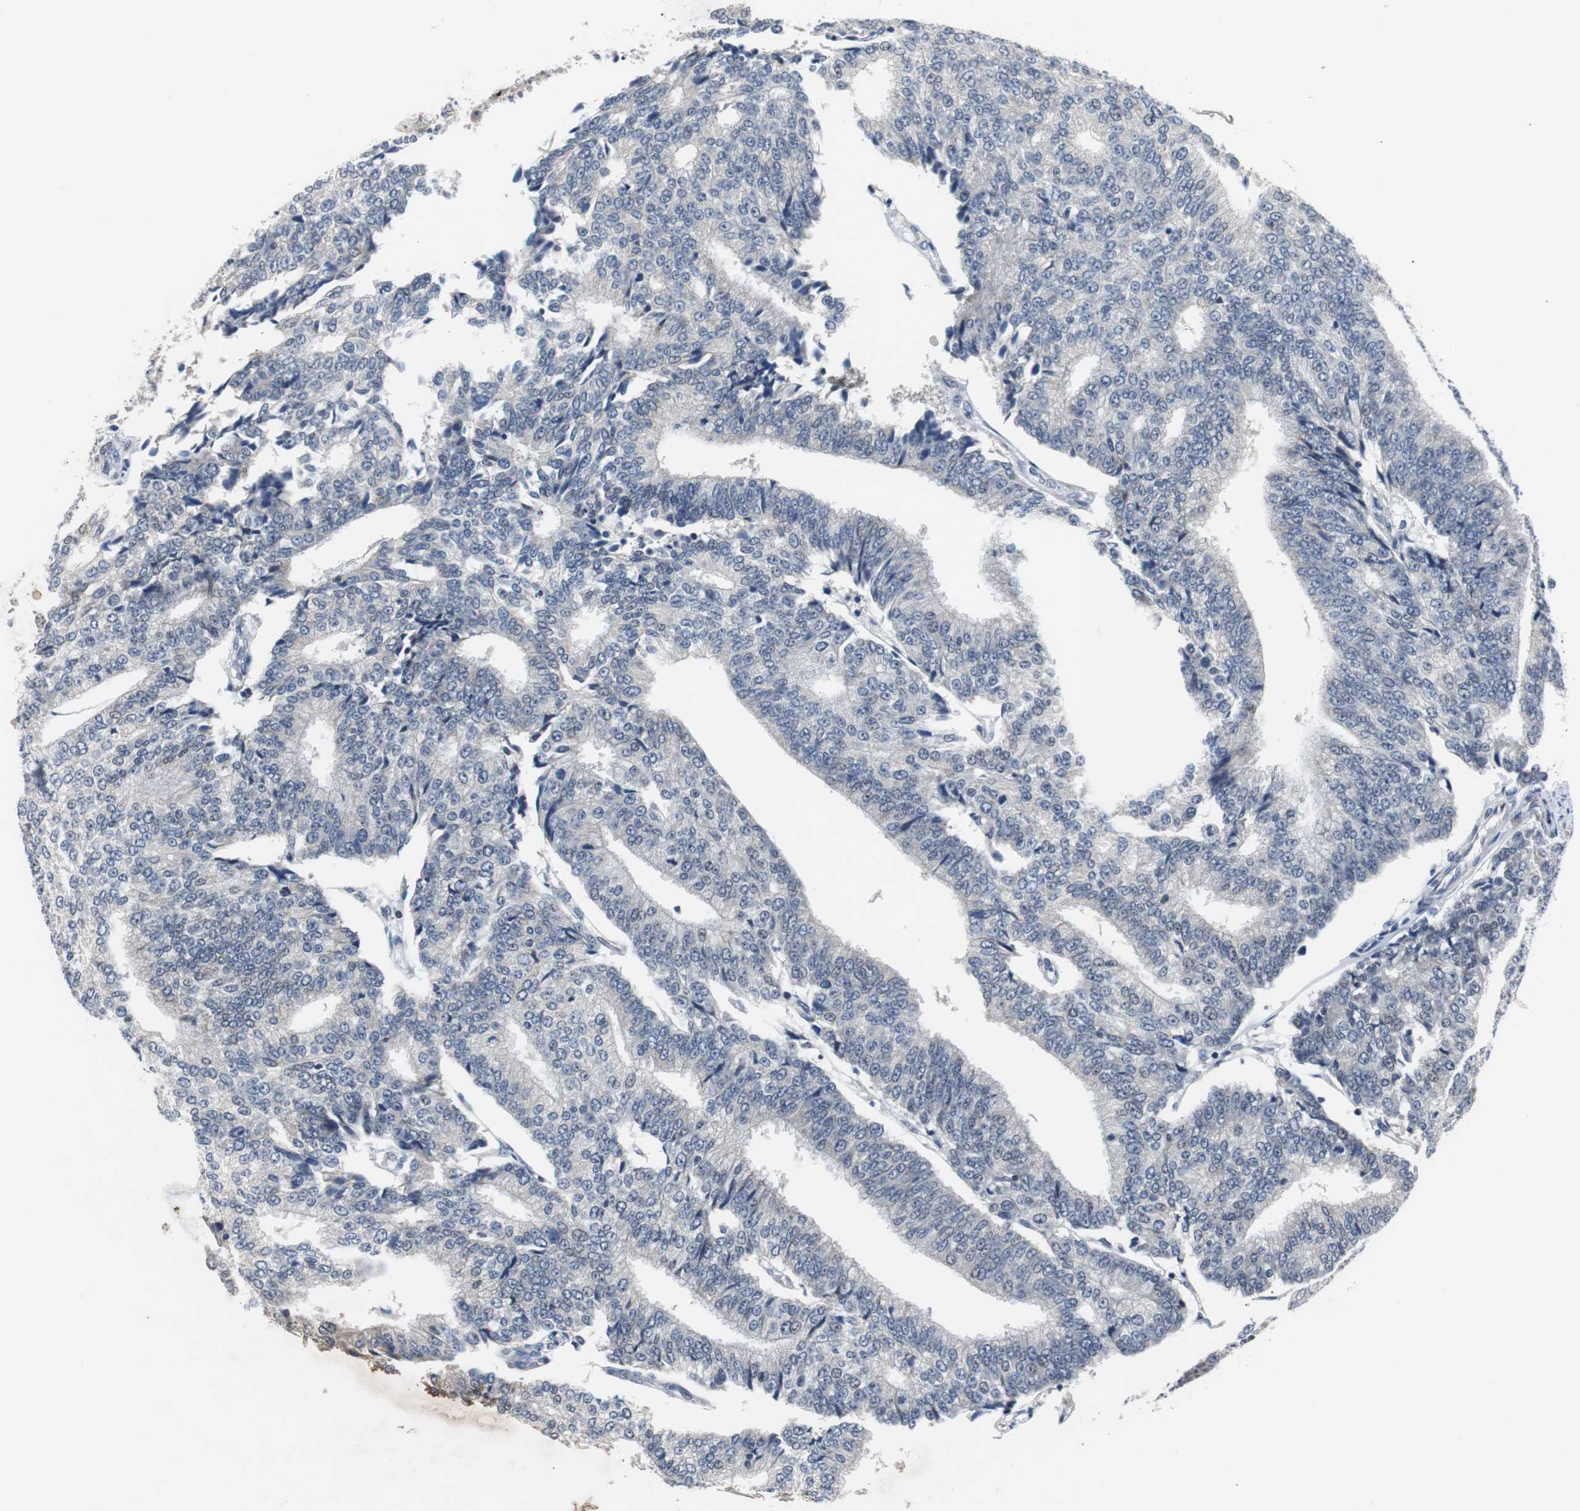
{"staining": {"intensity": "negative", "quantity": "none", "location": "none"}, "tissue": "prostate cancer", "cell_type": "Tumor cells", "image_type": "cancer", "snomed": [{"axis": "morphology", "description": "Adenocarcinoma, High grade"}, {"axis": "topography", "description": "Prostate"}], "caption": "Immunohistochemistry (IHC) of prostate cancer (adenocarcinoma (high-grade)) demonstrates no staining in tumor cells.", "gene": "TP63", "patient": {"sex": "male", "age": 55}}